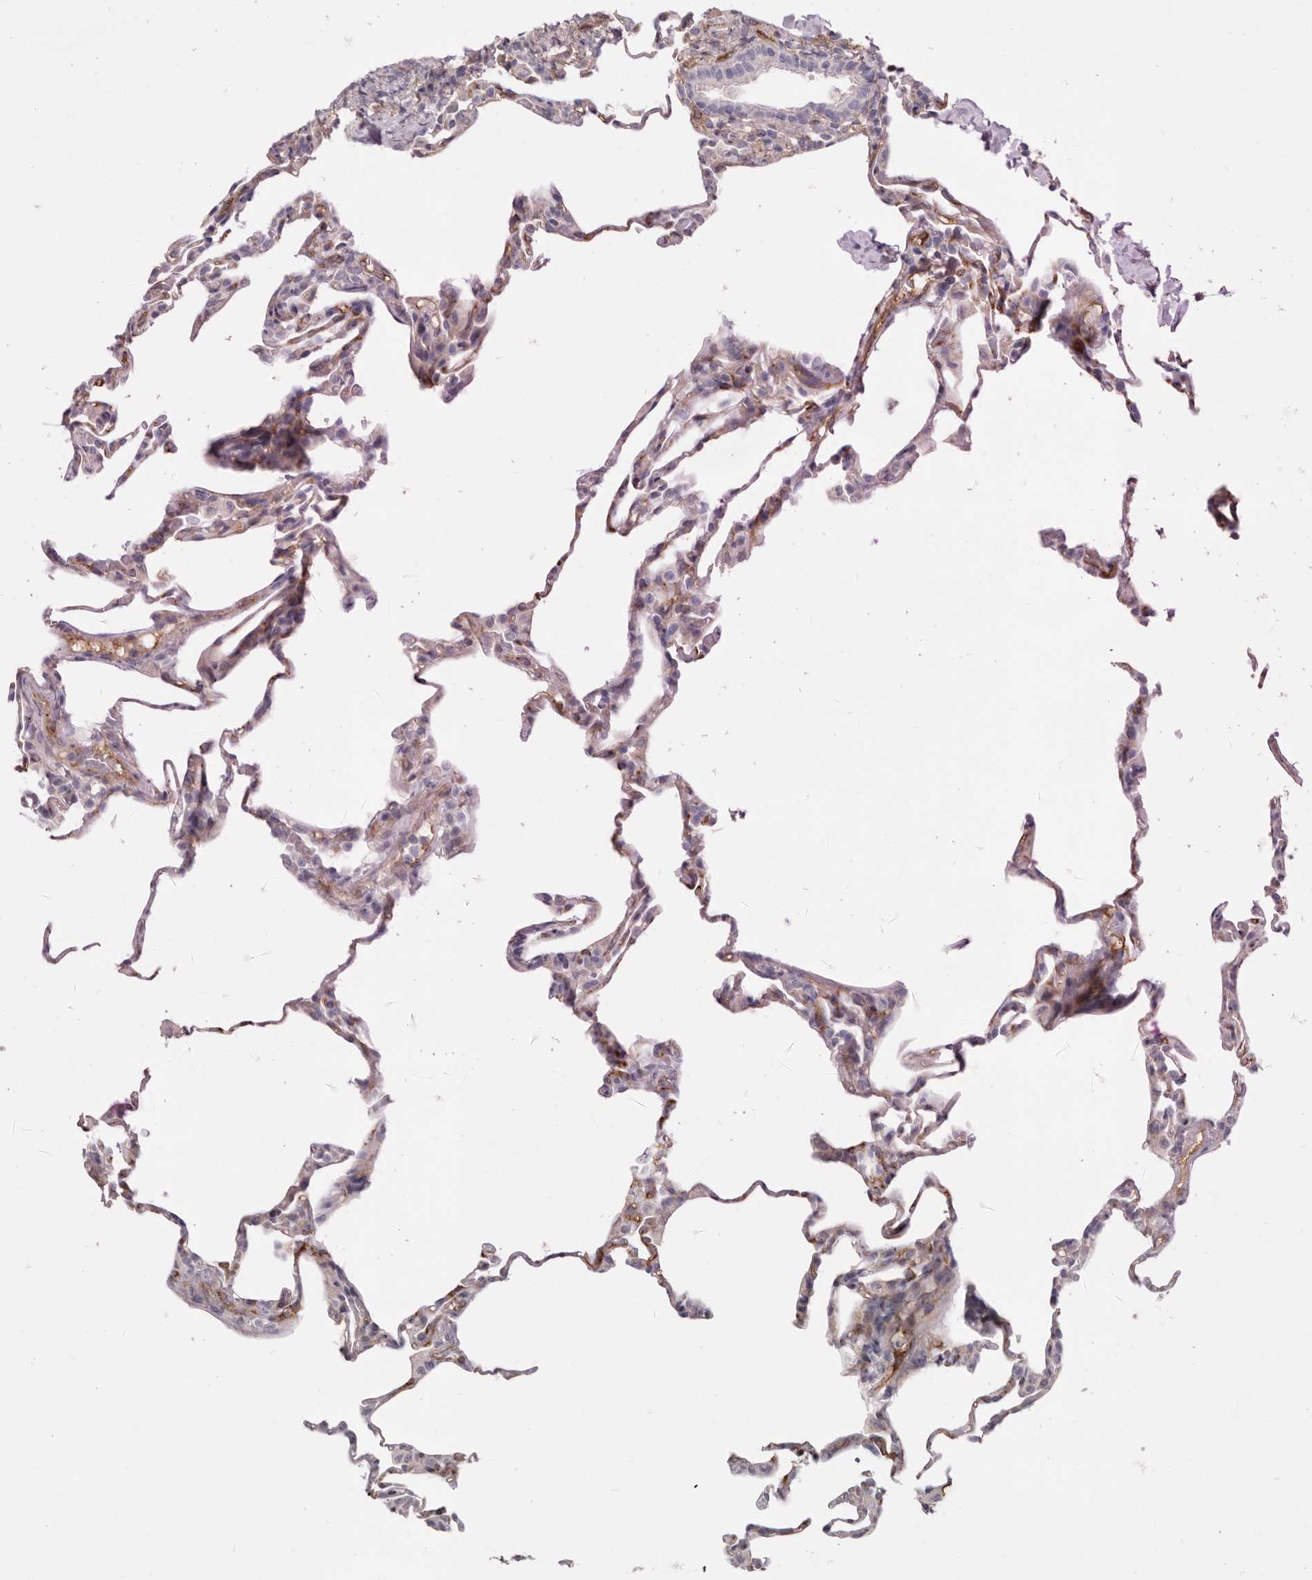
{"staining": {"intensity": "moderate", "quantity": "<25%", "location": "cytoplasmic/membranous"}, "tissue": "lung", "cell_type": "Alveolar cells", "image_type": "normal", "snomed": [{"axis": "morphology", "description": "Normal tissue, NOS"}, {"axis": "topography", "description": "Lung"}], "caption": "This is an image of immunohistochemistry staining of unremarkable lung, which shows moderate staining in the cytoplasmic/membranous of alveolar cells.", "gene": "LRRC66", "patient": {"sex": "male", "age": 20}}